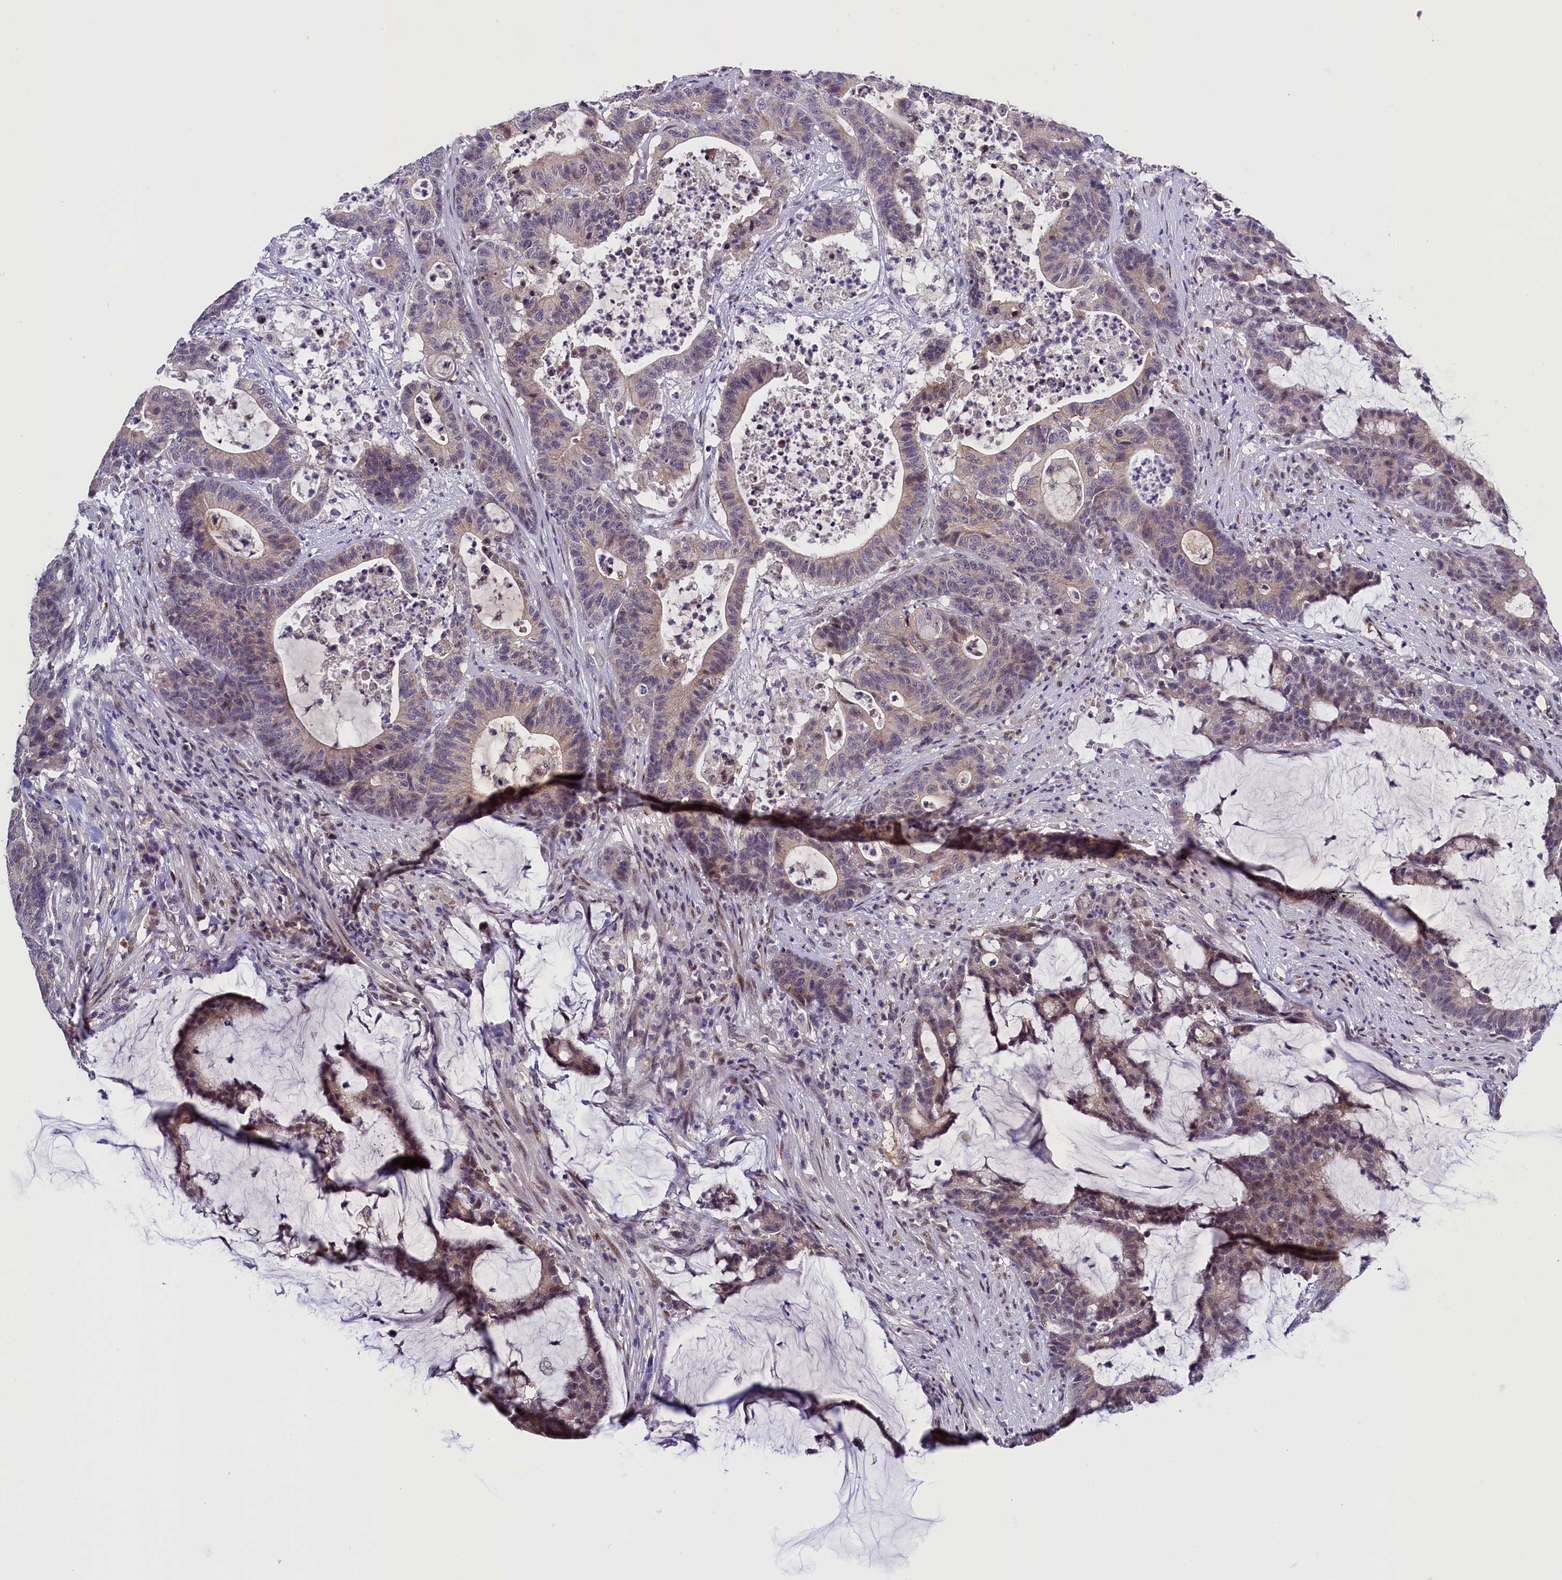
{"staining": {"intensity": "weak", "quantity": "<25%", "location": "cytoplasmic/membranous"}, "tissue": "colorectal cancer", "cell_type": "Tumor cells", "image_type": "cancer", "snomed": [{"axis": "morphology", "description": "Adenocarcinoma, NOS"}, {"axis": "topography", "description": "Colon"}], "caption": "The photomicrograph shows no staining of tumor cells in adenocarcinoma (colorectal). (DAB immunohistochemistry with hematoxylin counter stain).", "gene": "ENKD1", "patient": {"sex": "female", "age": 84}}